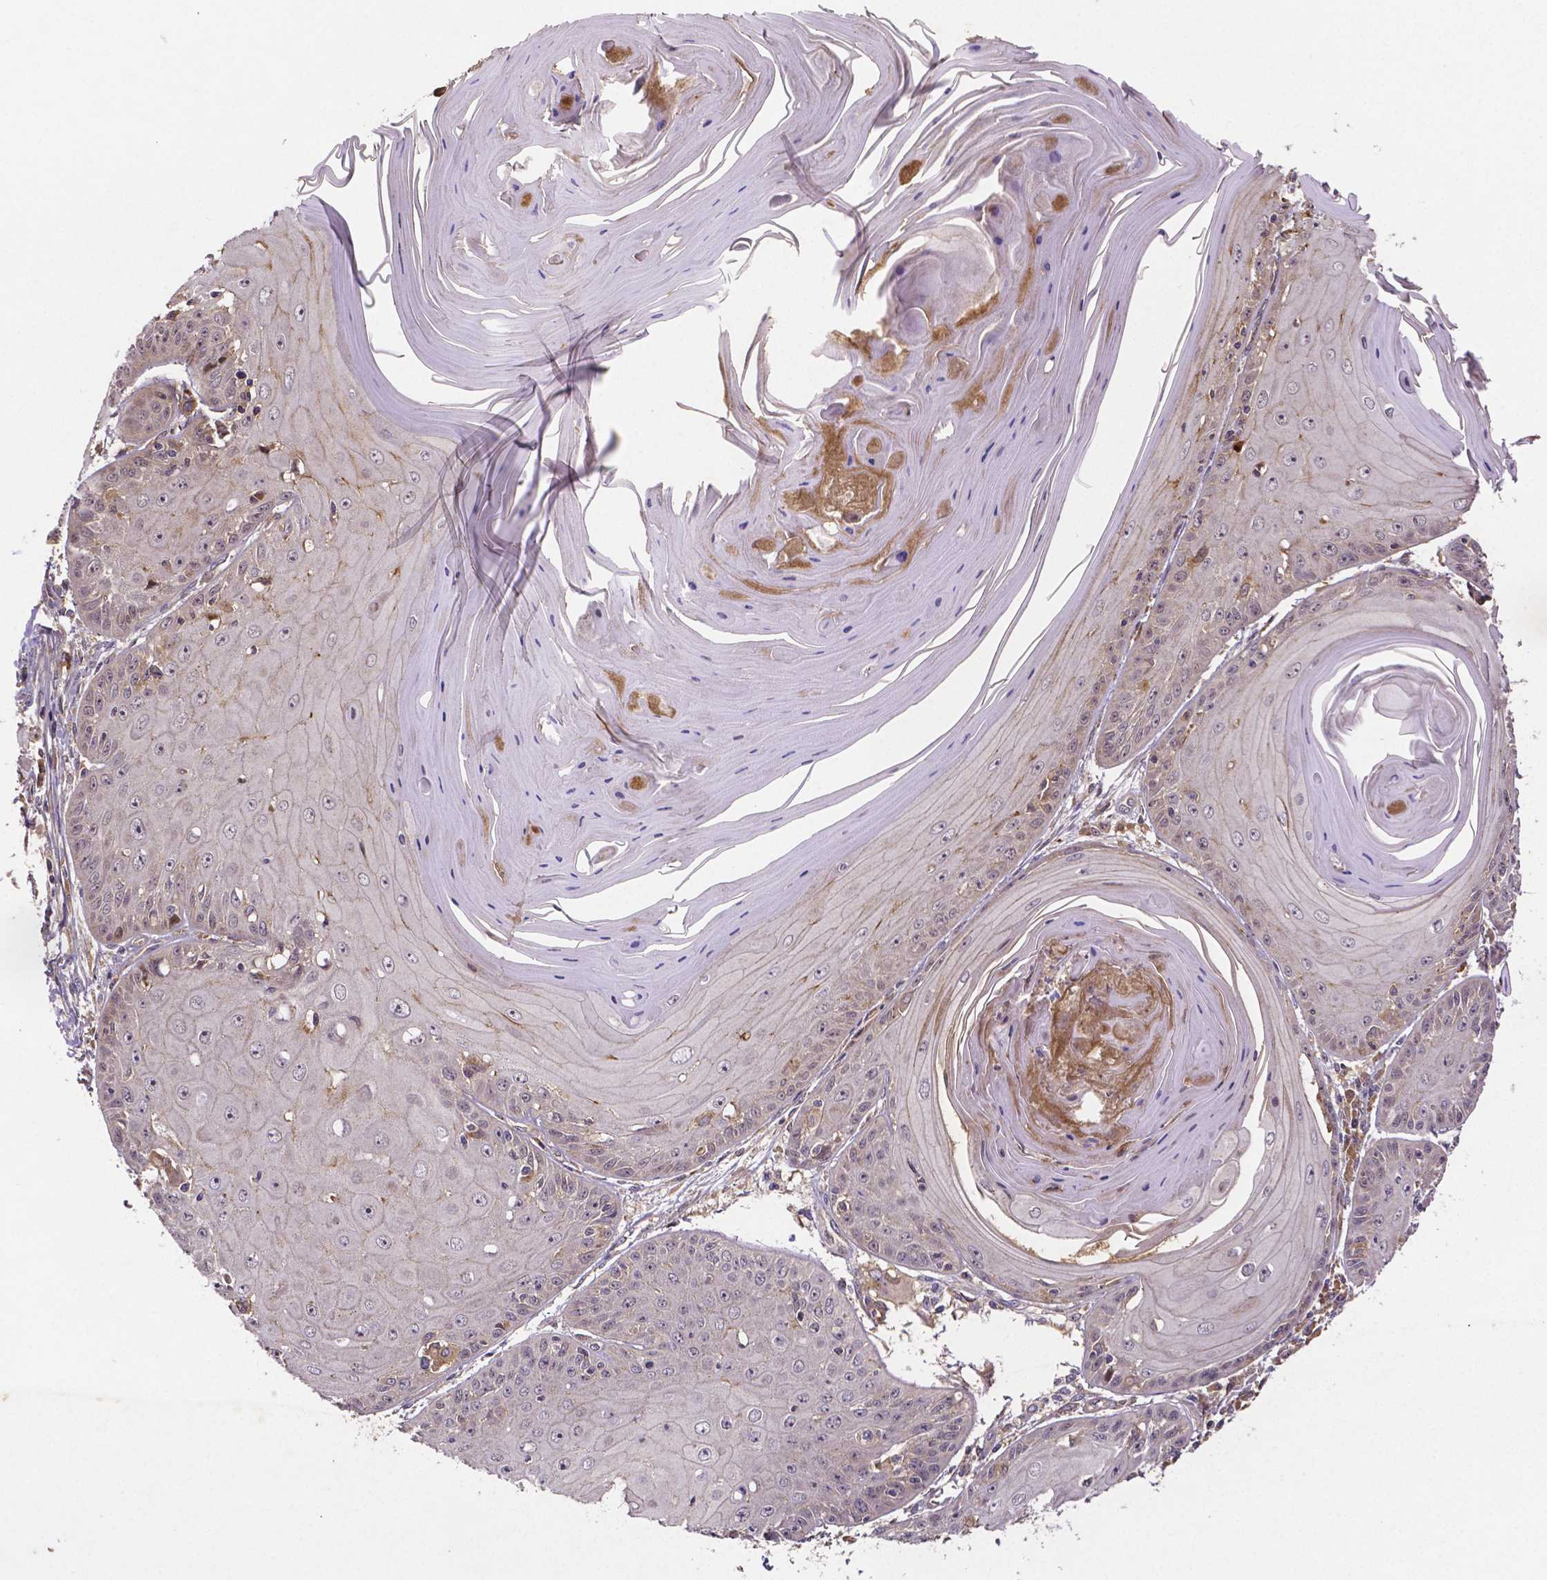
{"staining": {"intensity": "negative", "quantity": "none", "location": "none"}, "tissue": "skin cancer", "cell_type": "Tumor cells", "image_type": "cancer", "snomed": [{"axis": "morphology", "description": "Squamous cell carcinoma, NOS"}, {"axis": "topography", "description": "Skin"}, {"axis": "topography", "description": "Vulva"}], "caption": "IHC of skin cancer (squamous cell carcinoma) exhibits no positivity in tumor cells.", "gene": "RNF123", "patient": {"sex": "female", "age": 85}}